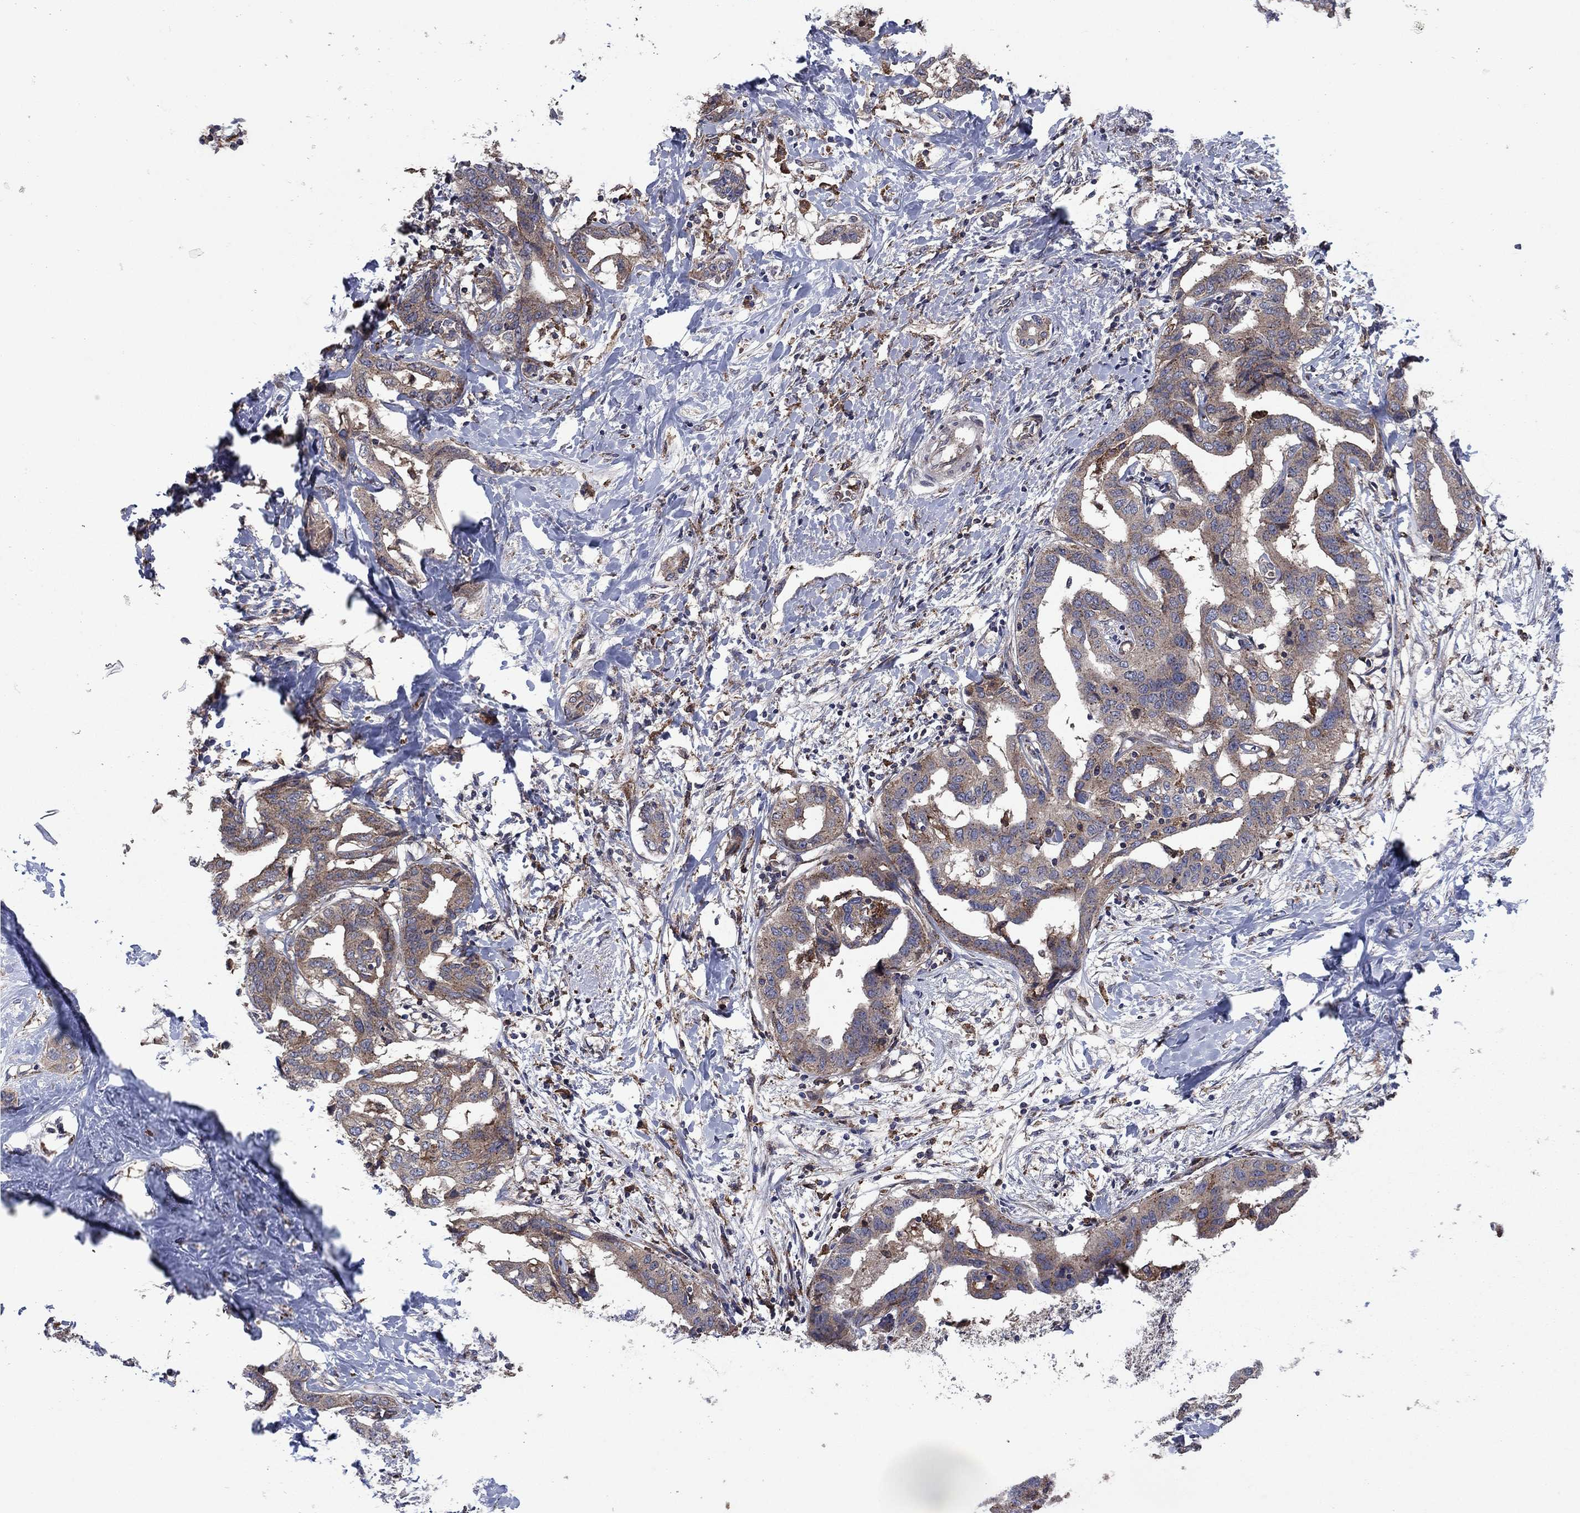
{"staining": {"intensity": "weak", "quantity": "25%-75%", "location": "cytoplasmic/membranous"}, "tissue": "liver cancer", "cell_type": "Tumor cells", "image_type": "cancer", "snomed": [{"axis": "morphology", "description": "Cholangiocarcinoma"}, {"axis": "topography", "description": "Liver"}], "caption": "Immunohistochemical staining of human liver cancer displays weak cytoplasmic/membranous protein positivity in approximately 25%-75% of tumor cells.", "gene": "MEA1", "patient": {"sex": "male", "age": 59}}